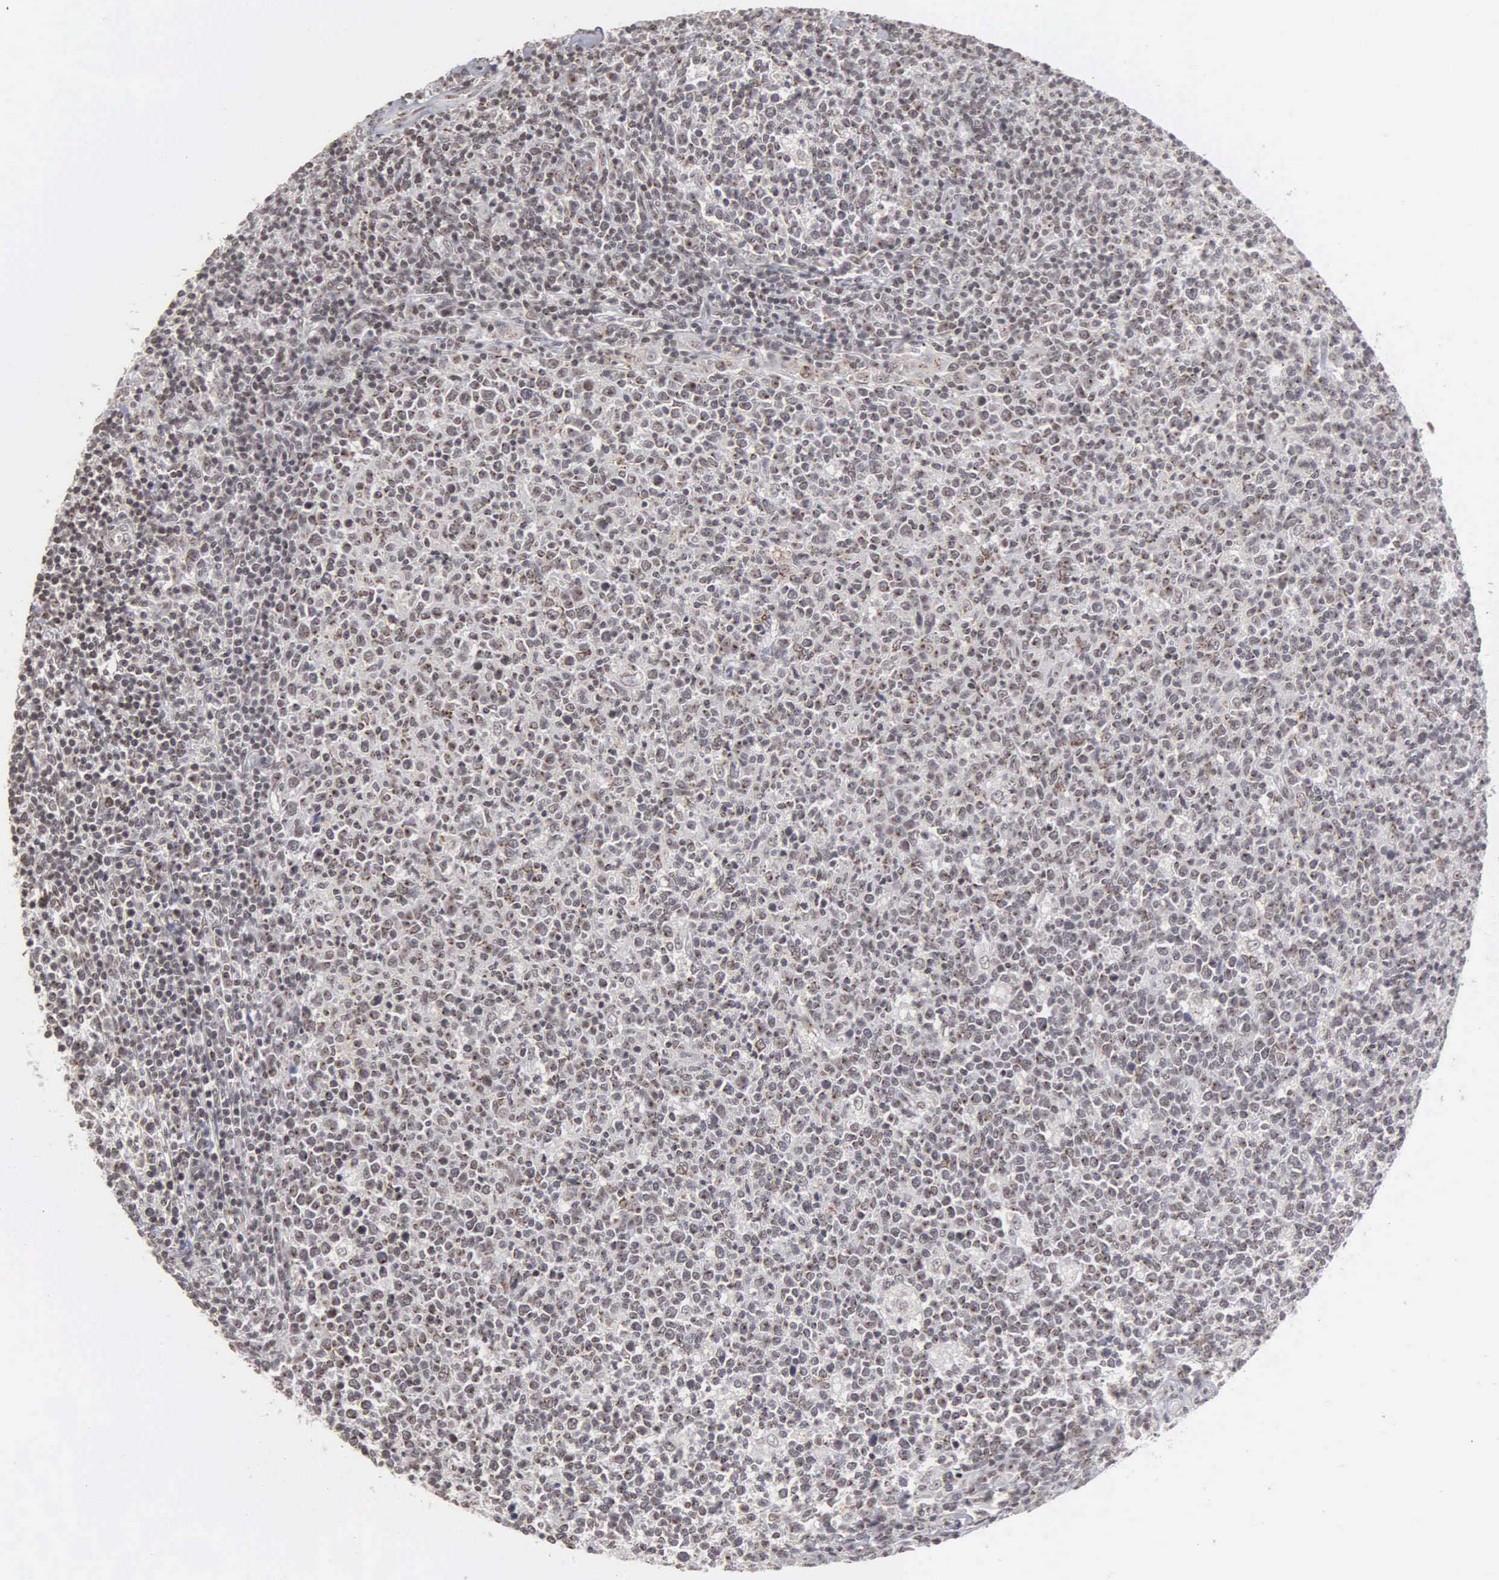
{"staining": {"intensity": "moderate", "quantity": "25%-75%", "location": "nuclear"}, "tissue": "tonsil", "cell_type": "Germinal center cells", "image_type": "normal", "snomed": [{"axis": "morphology", "description": "Normal tissue, NOS"}, {"axis": "topography", "description": "Tonsil"}], "caption": "The image exhibits a brown stain indicating the presence of a protein in the nuclear of germinal center cells in tonsil.", "gene": "GTF2A1", "patient": {"sex": "male", "age": 6}}